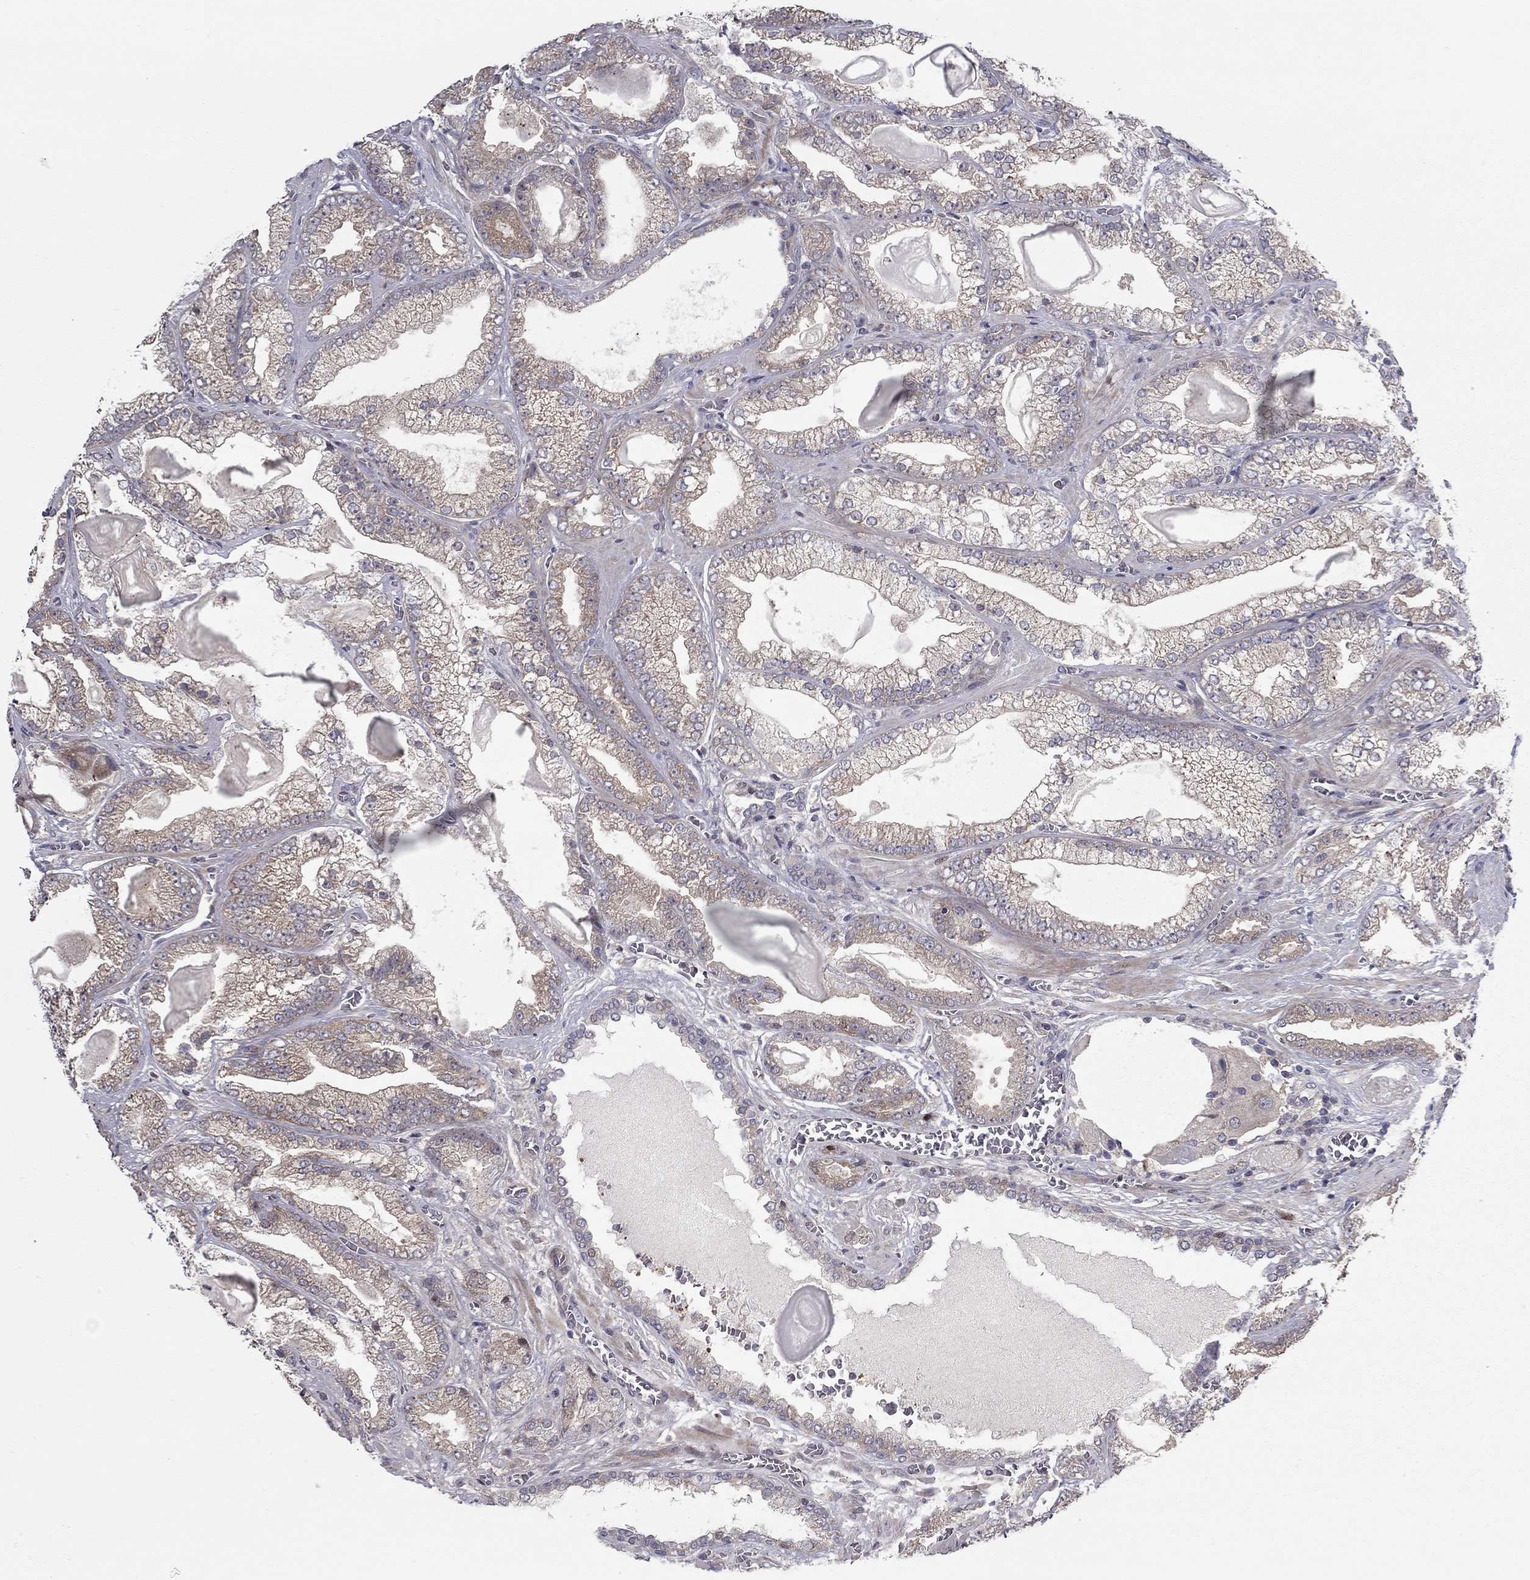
{"staining": {"intensity": "weak", "quantity": ">75%", "location": "cytoplasmic/membranous"}, "tissue": "prostate cancer", "cell_type": "Tumor cells", "image_type": "cancer", "snomed": [{"axis": "morphology", "description": "Adenocarcinoma, Low grade"}, {"axis": "topography", "description": "Prostate"}], "caption": "The image reveals a brown stain indicating the presence of a protein in the cytoplasmic/membranous of tumor cells in adenocarcinoma (low-grade) (prostate).", "gene": "DUSP7", "patient": {"sex": "male", "age": 57}}